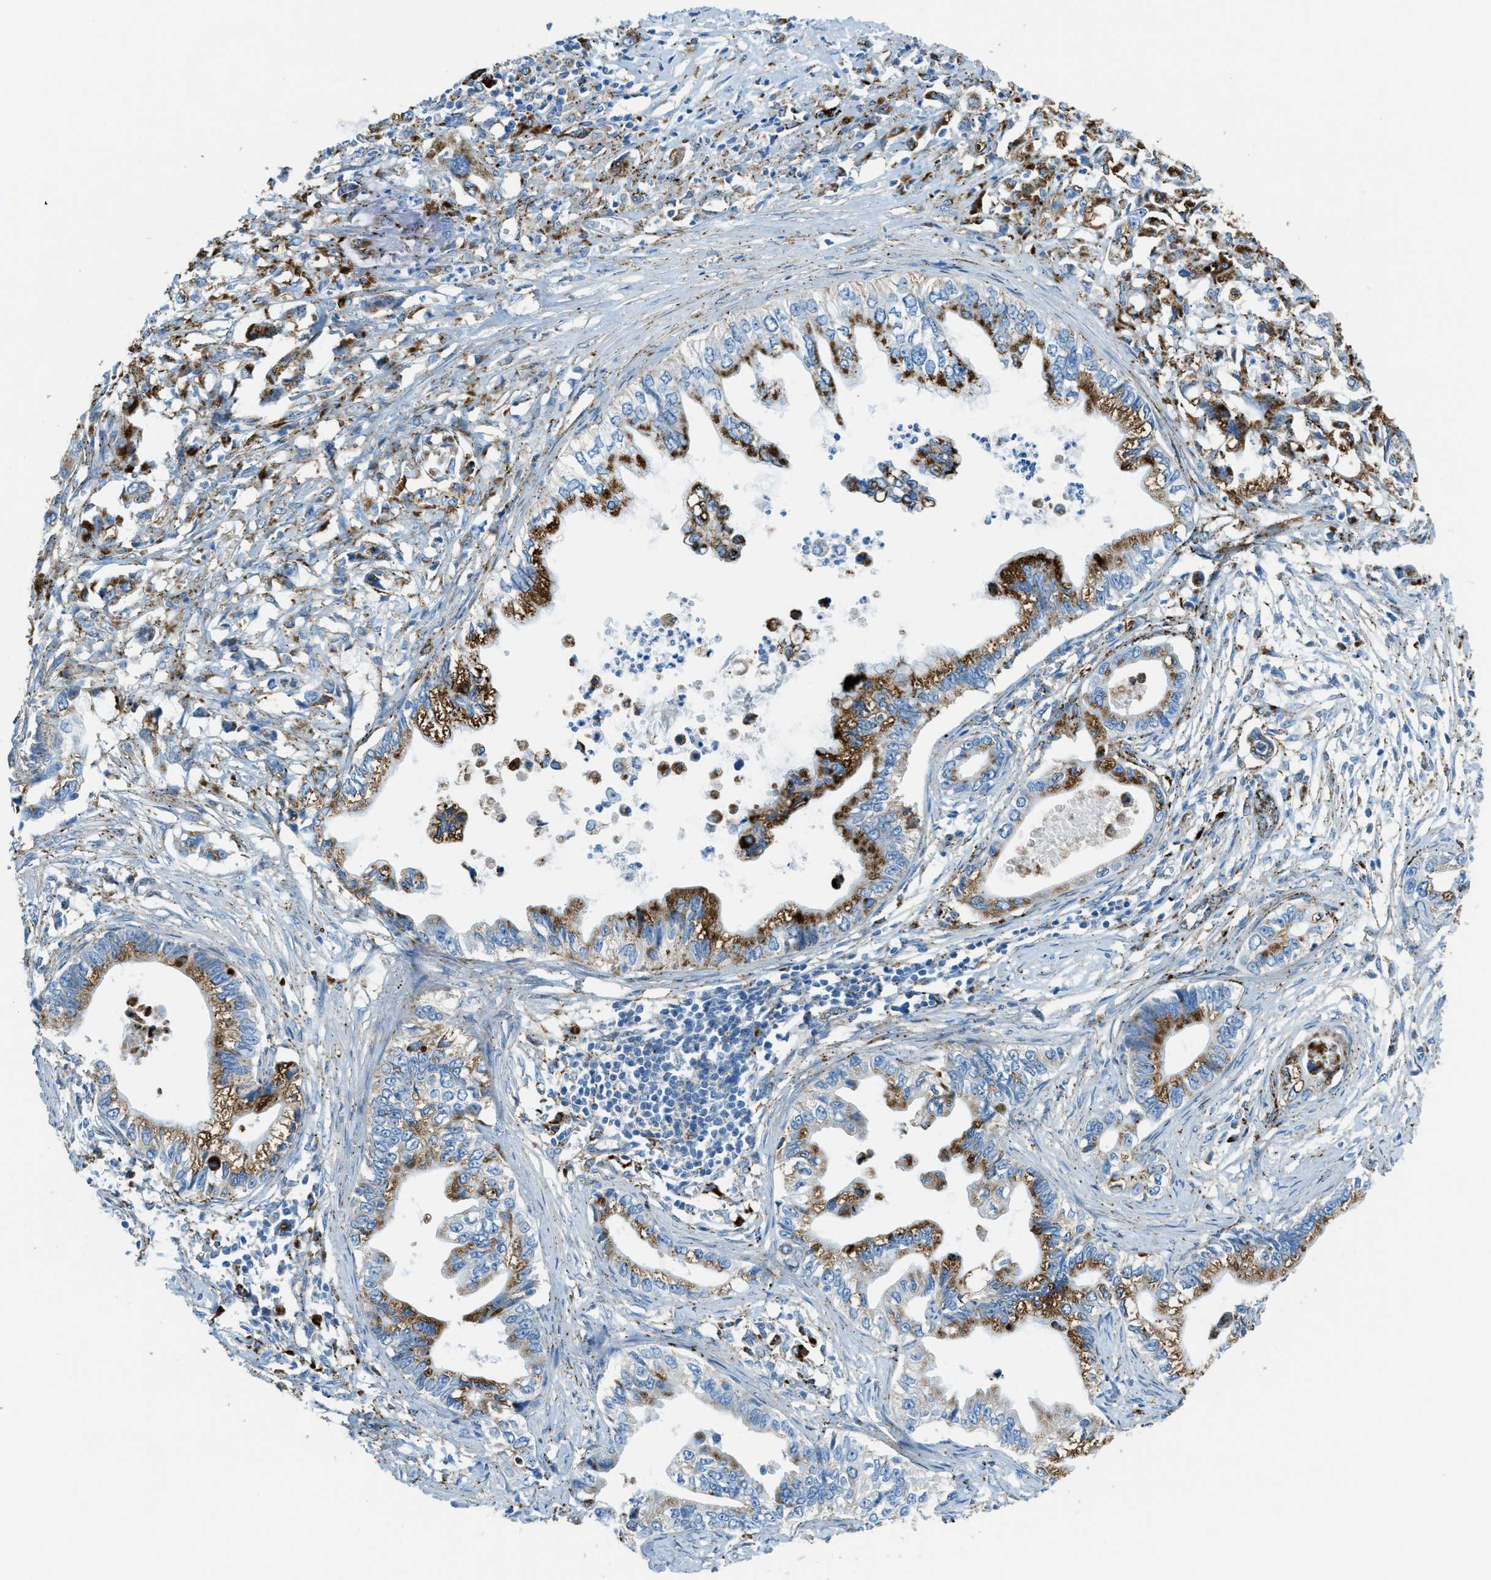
{"staining": {"intensity": "strong", "quantity": ">75%", "location": "cytoplasmic/membranous"}, "tissue": "pancreatic cancer", "cell_type": "Tumor cells", "image_type": "cancer", "snomed": [{"axis": "morphology", "description": "Adenocarcinoma, NOS"}, {"axis": "topography", "description": "Pancreas"}], "caption": "Protein staining of pancreatic adenocarcinoma tissue reveals strong cytoplasmic/membranous expression in approximately >75% of tumor cells.", "gene": "SCARB2", "patient": {"sex": "male", "age": 56}}